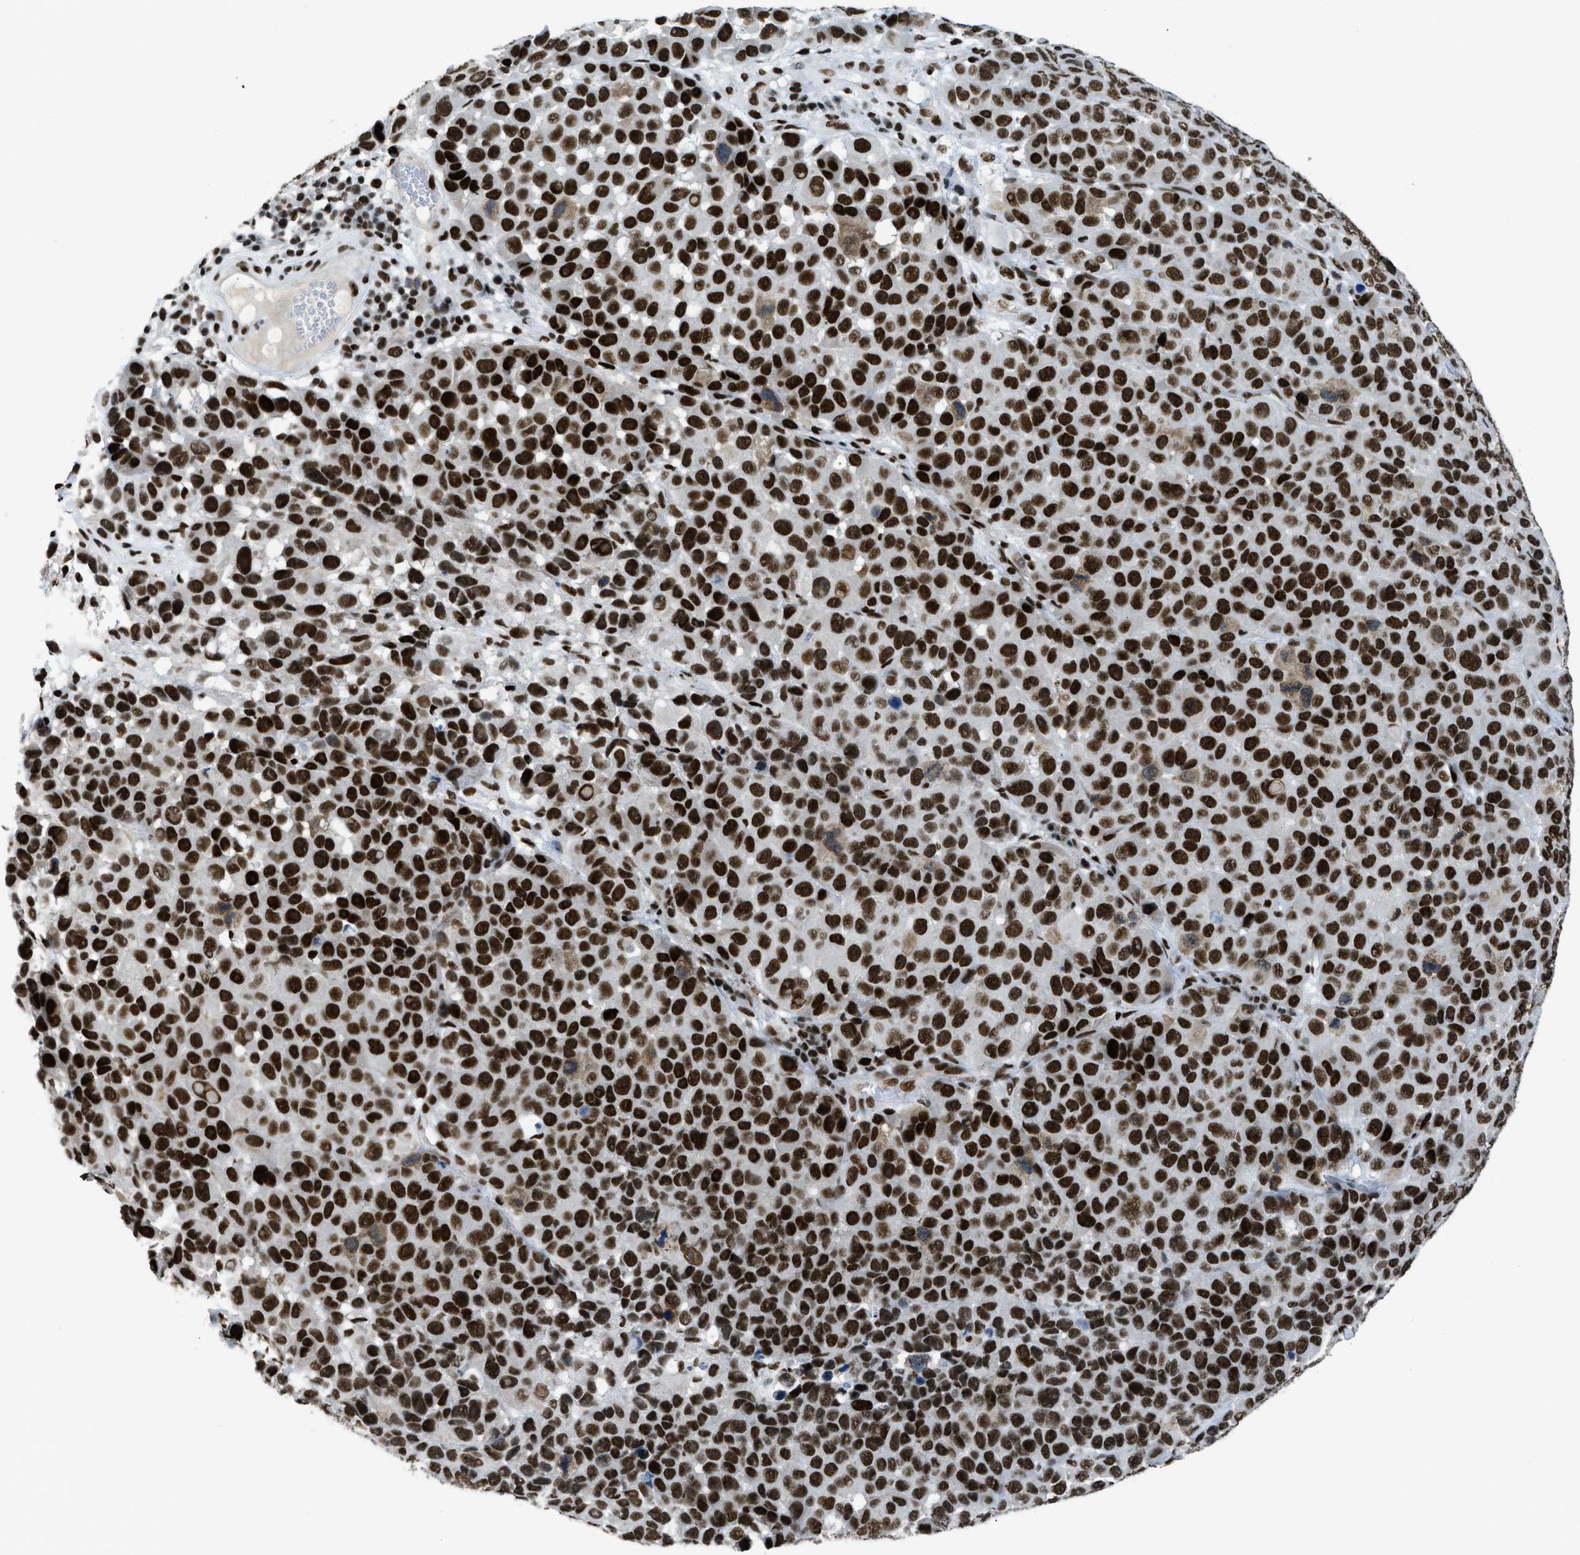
{"staining": {"intensity": "strong", "quantity": ">75%", "location": "nuclear"}, "tissue": "melanoma", "cell_type": "Tumor cells", "image_type": "cancer", "snomed": [{"axis": "morphology", "description": "Malignant melanoma, NOS"}, {"axis": "topography", "description": "Skin"}], "caption": "Immunohistochemistry (DAB (3,3'-diaminobenzidine)) staining of human melanoma displays strong nuclear protein expression in about >75% of tumor cells.", "gene": "SCAF4", "patient": {"sex": "male", "age": 53}}